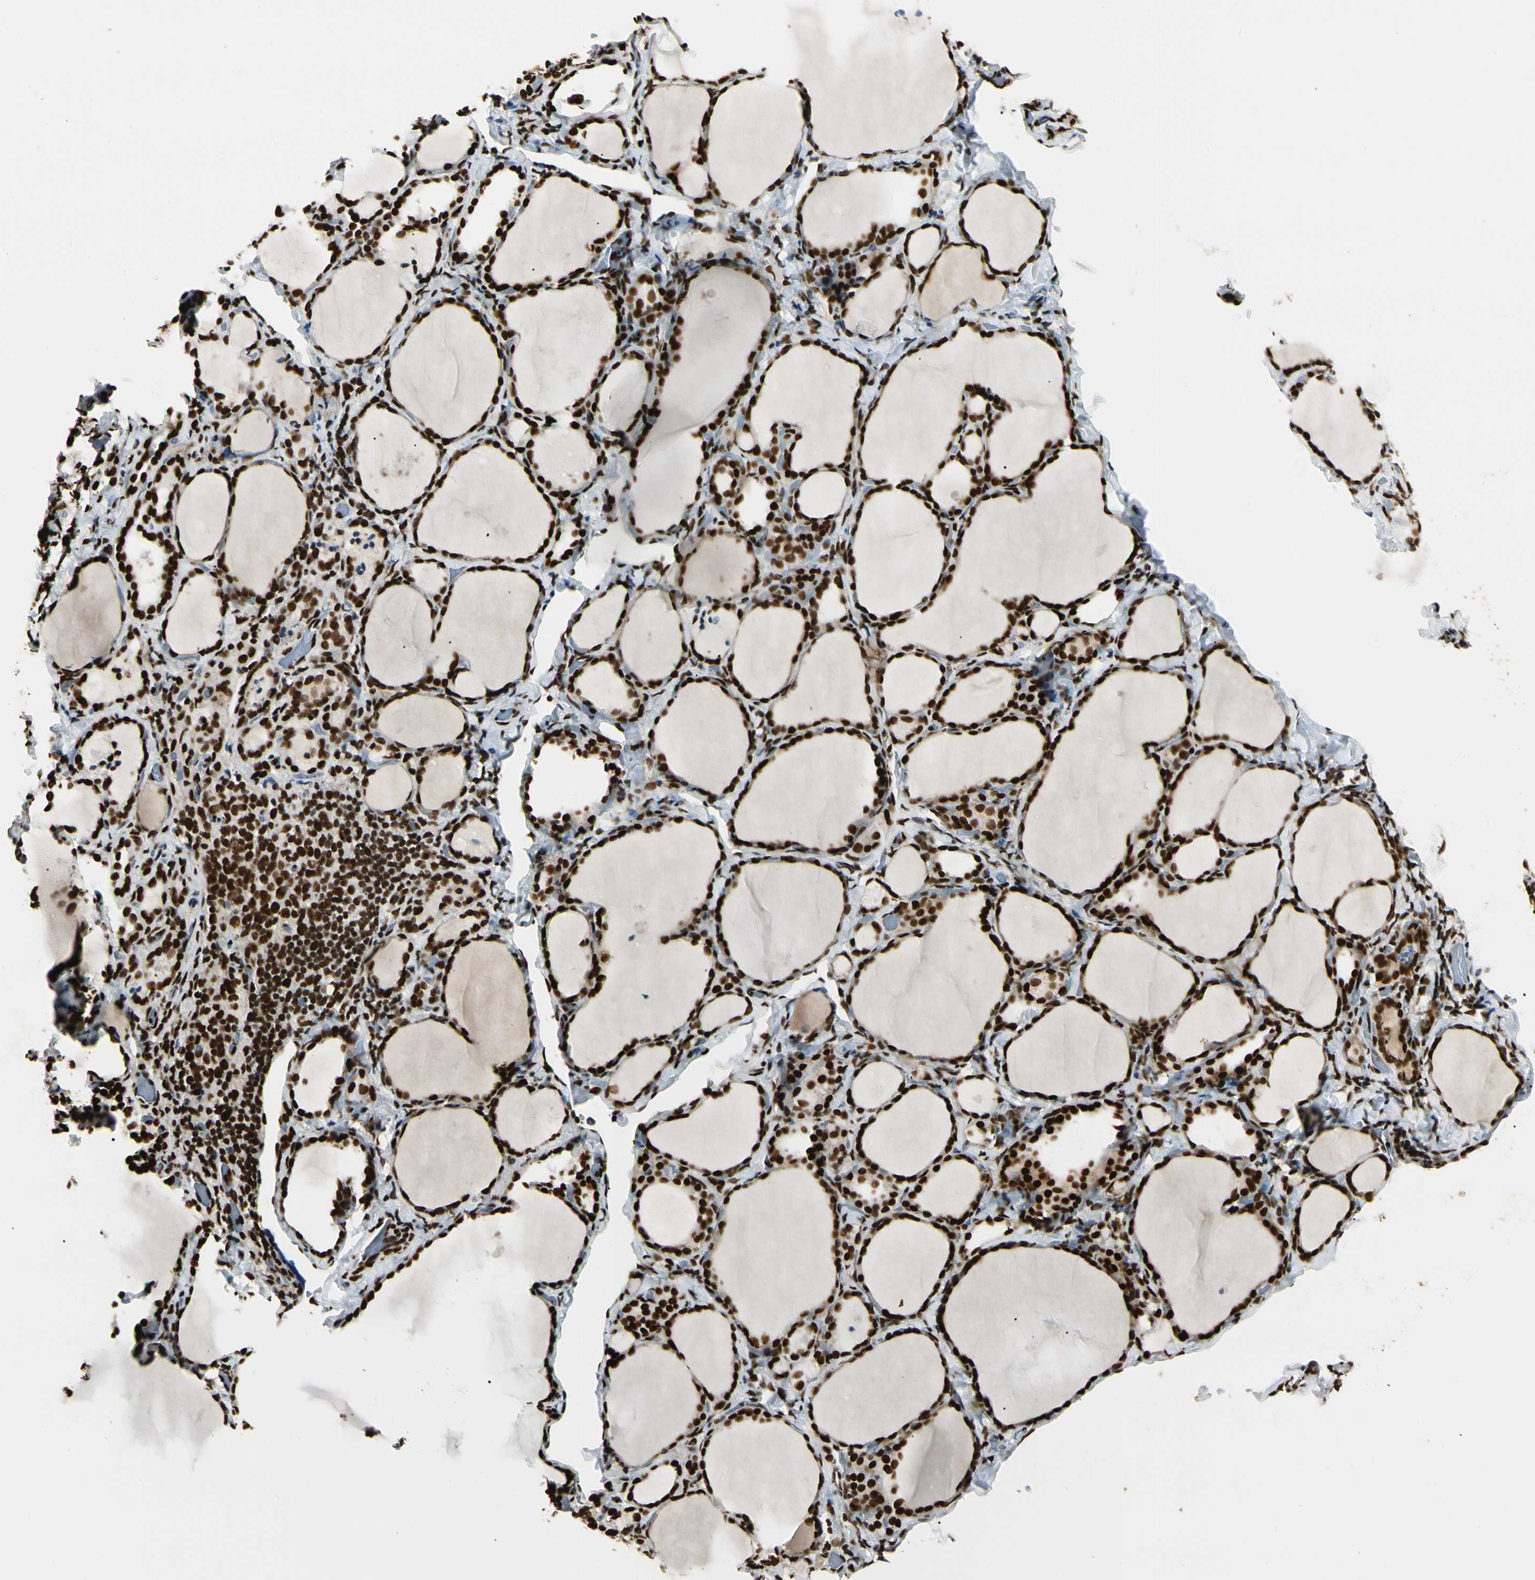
{"staining": {"intensity": "strong", "quantity": ">75%", "location": "nuclear"}, "tissue": "thyroid gland", "cell_type": "Glandular cells", "image_type": "normal", "snomed": [{"axis": "morphology", "description": "Normal tissue, NOS"}, {"axis": "morphology", "description": "Papillary adenocarcinoma, NOS"}, {"axis": "topography", "description": "Thyroid gland"}], "caption": "Protein expression analysis of unremarkable thyroid gland reveals strong nuclear staining in about >75% of glandular cells. (brown staining indicates protein expression, while blue staining denotes nuclei).", "gene": "FUS", "patient": {"sex": "female", "age": 30}}